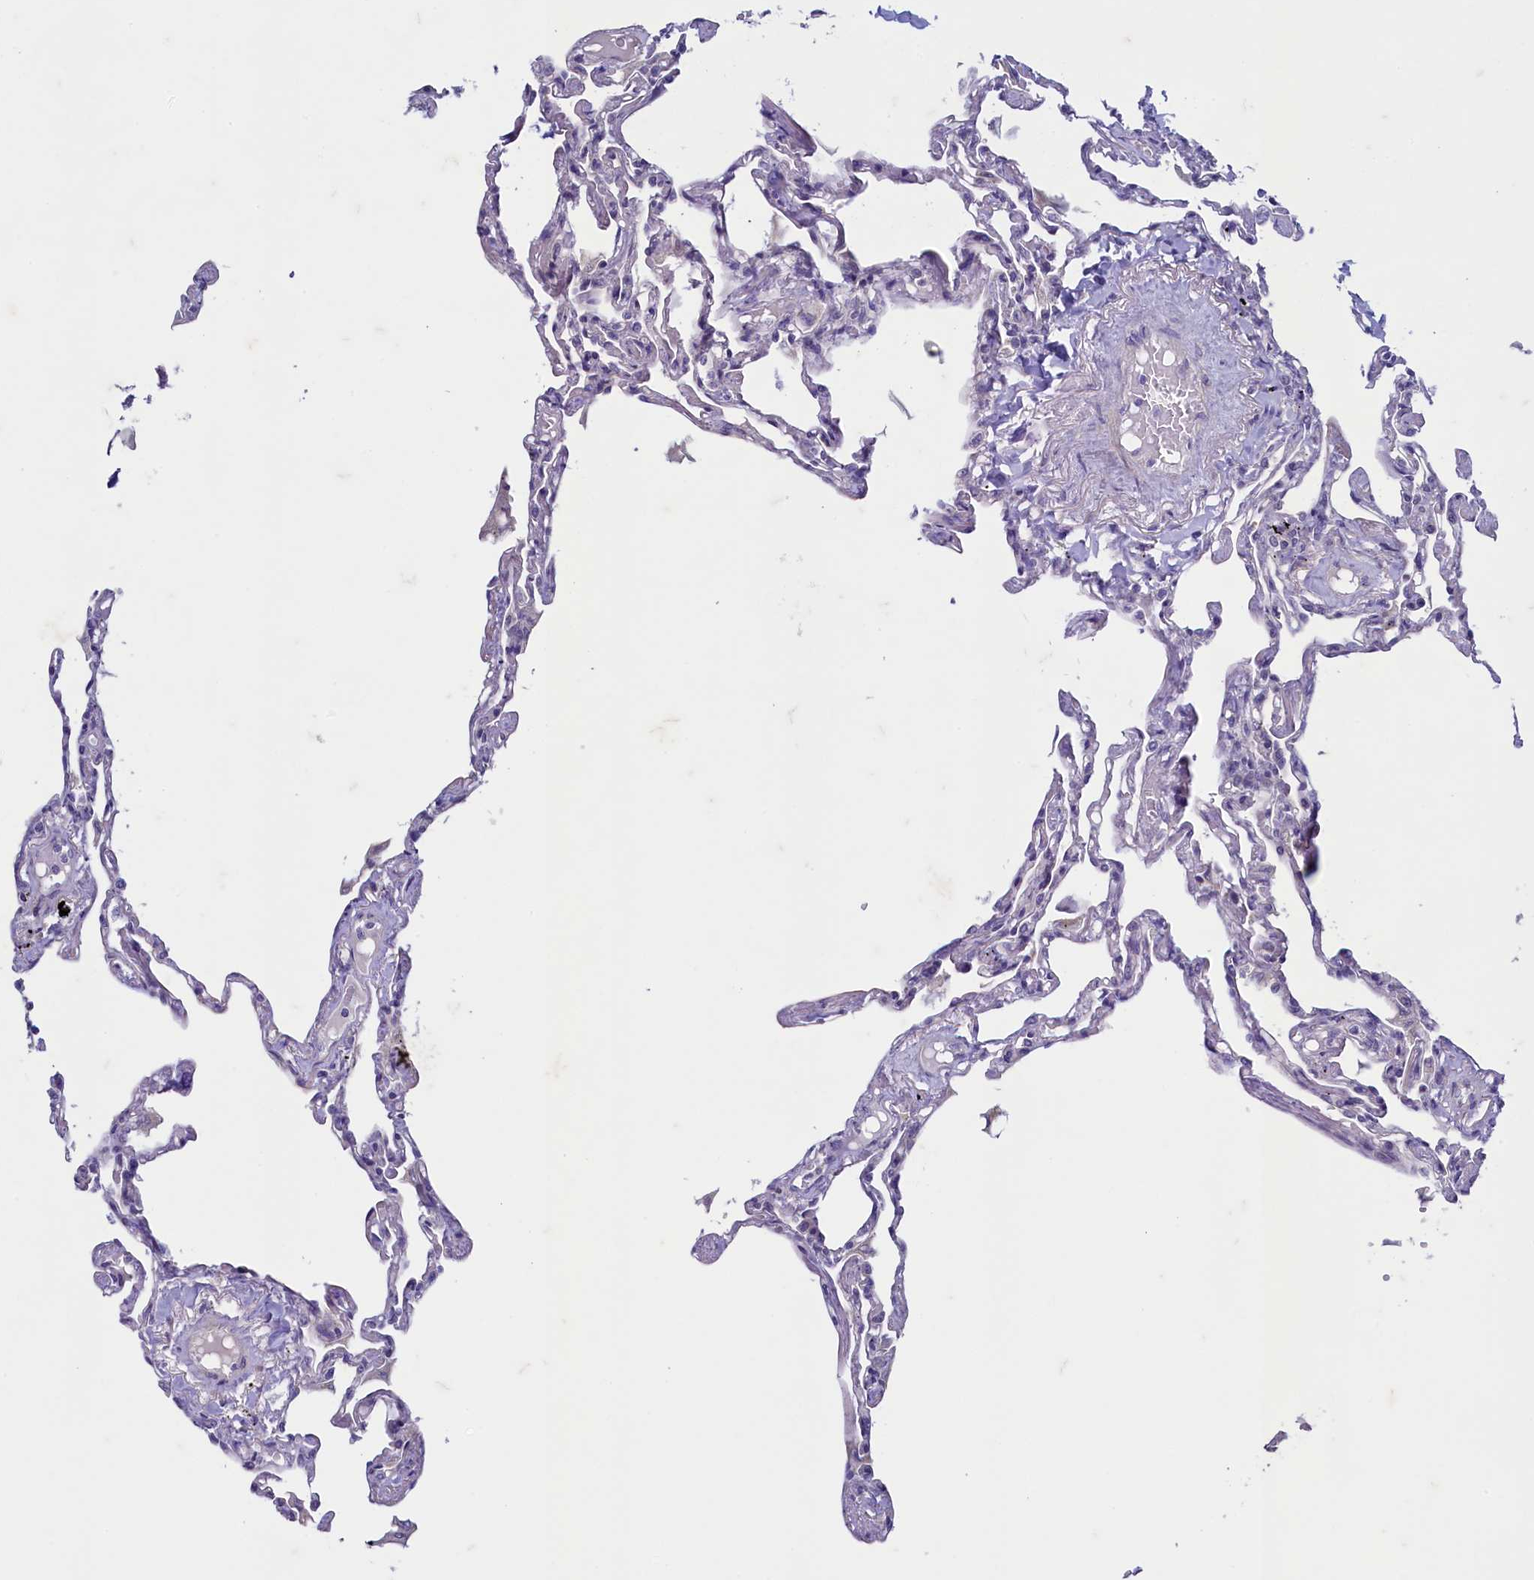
{"staining": {"intensity": "negative", "quantity": "none", "location": "none"}, "tissue": "lung", "cell_type": "Alveolar cells", "image_type": "normal", "snomed": [{"axis": "morphology", "description": "Normal tissue, NOS"}, {"axis": "topography", "description": "Lung"}], "caption": "Immunohistochemistry (IHC) histopathology image of unremarkable human lung stained for a protein (brown), which exhibits no staining in alveolar cells.", "gene": "MAP1LC3A", "patient": {"sex": "female", "age": 67}}